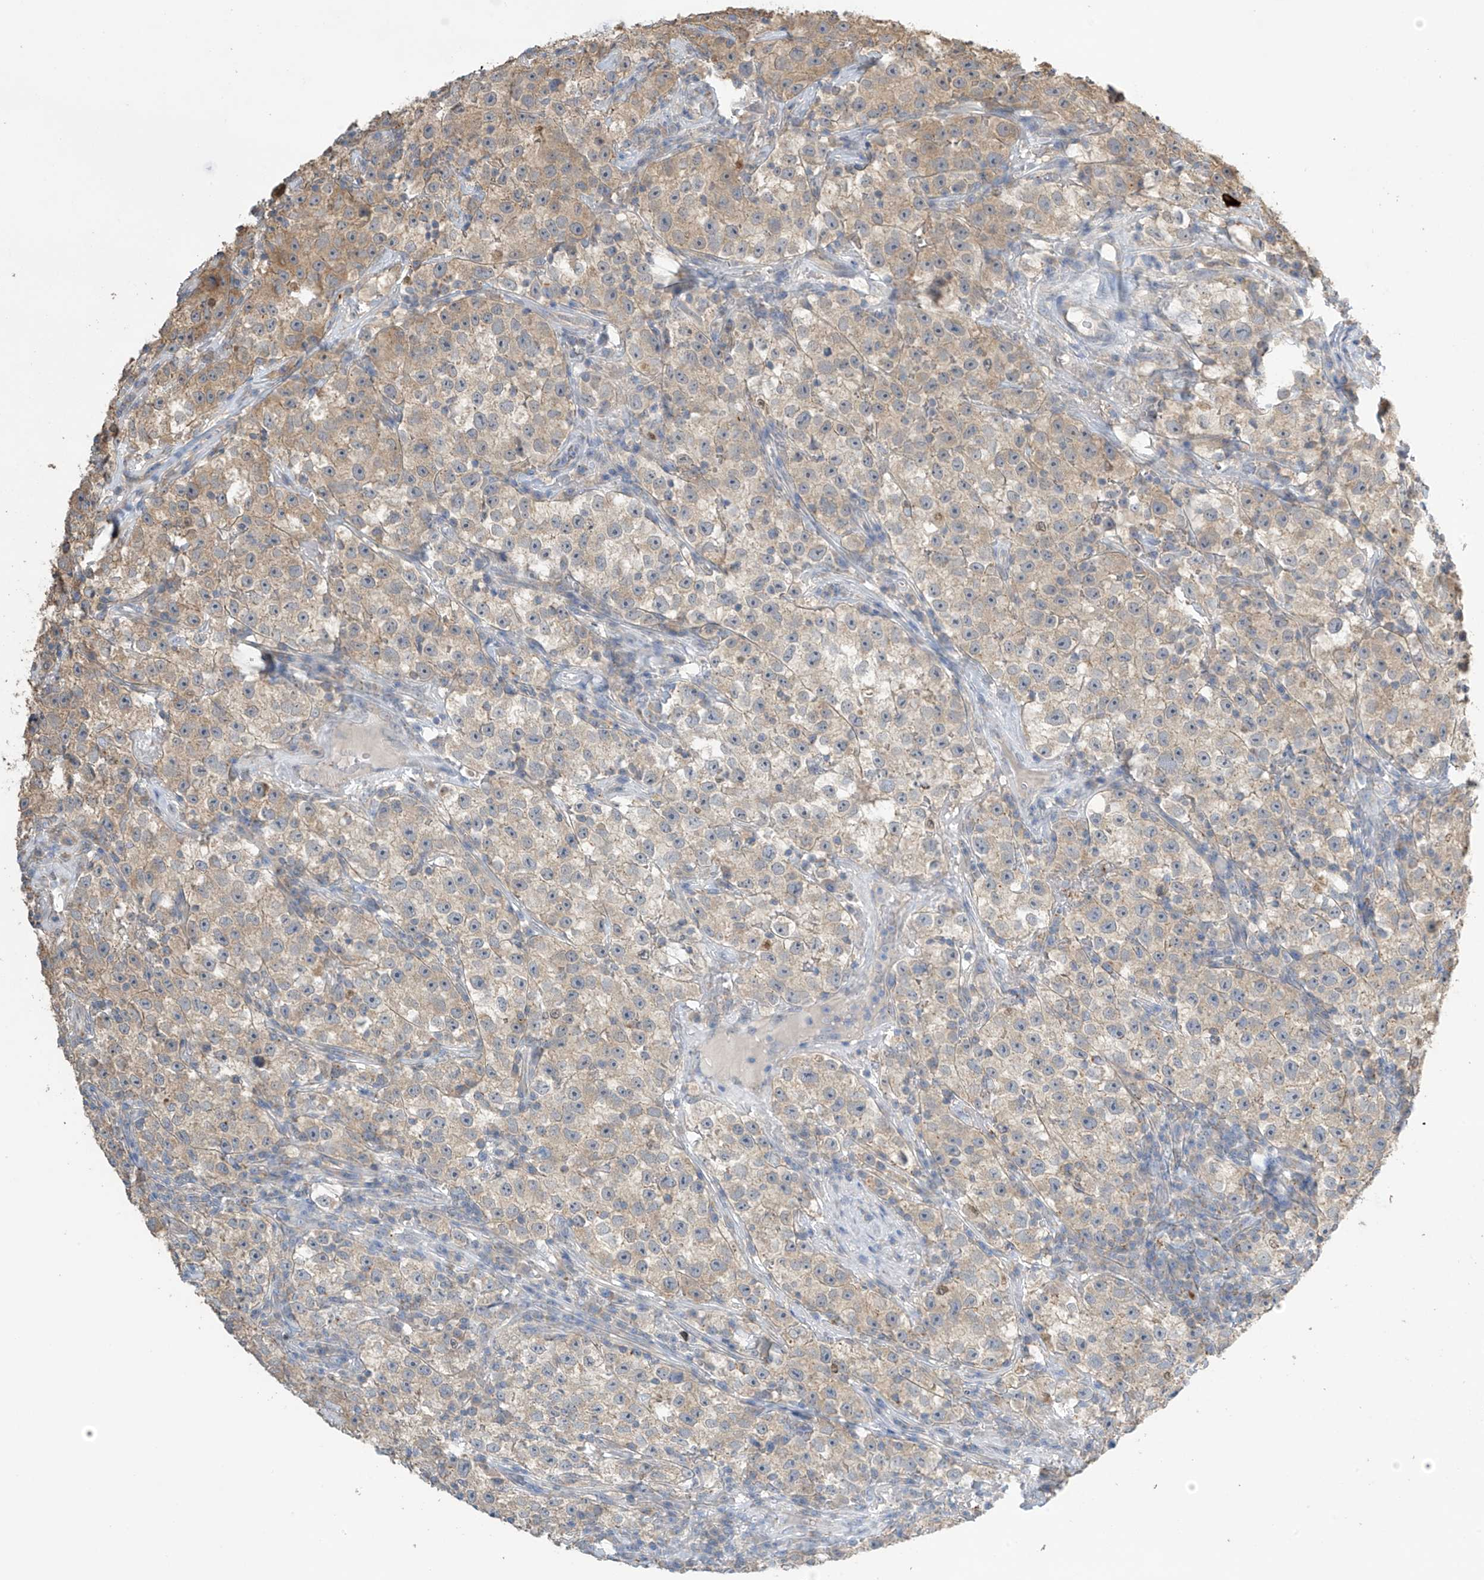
{"staining": {"intensity": "weak", "quantity": "25%-75%", "location": "cytoplasmic/membranous"}, "tissue": "testis cancer", "cell_type": "Tumor cells", "image_type": "cancer", "snomed": [{"axis": "morphology", "description": "Seminoma, NOS"}, {"axis": "topography", "description": "Testis"}], "caption": "Immunohistochemical staining of human testis seminoma displays low levels of weak cytoplasmic/membranous expression in about 25%-75% of tumor cells.", "gene": "SLFN14", "patient": {"sex": "male", "age": 22}}